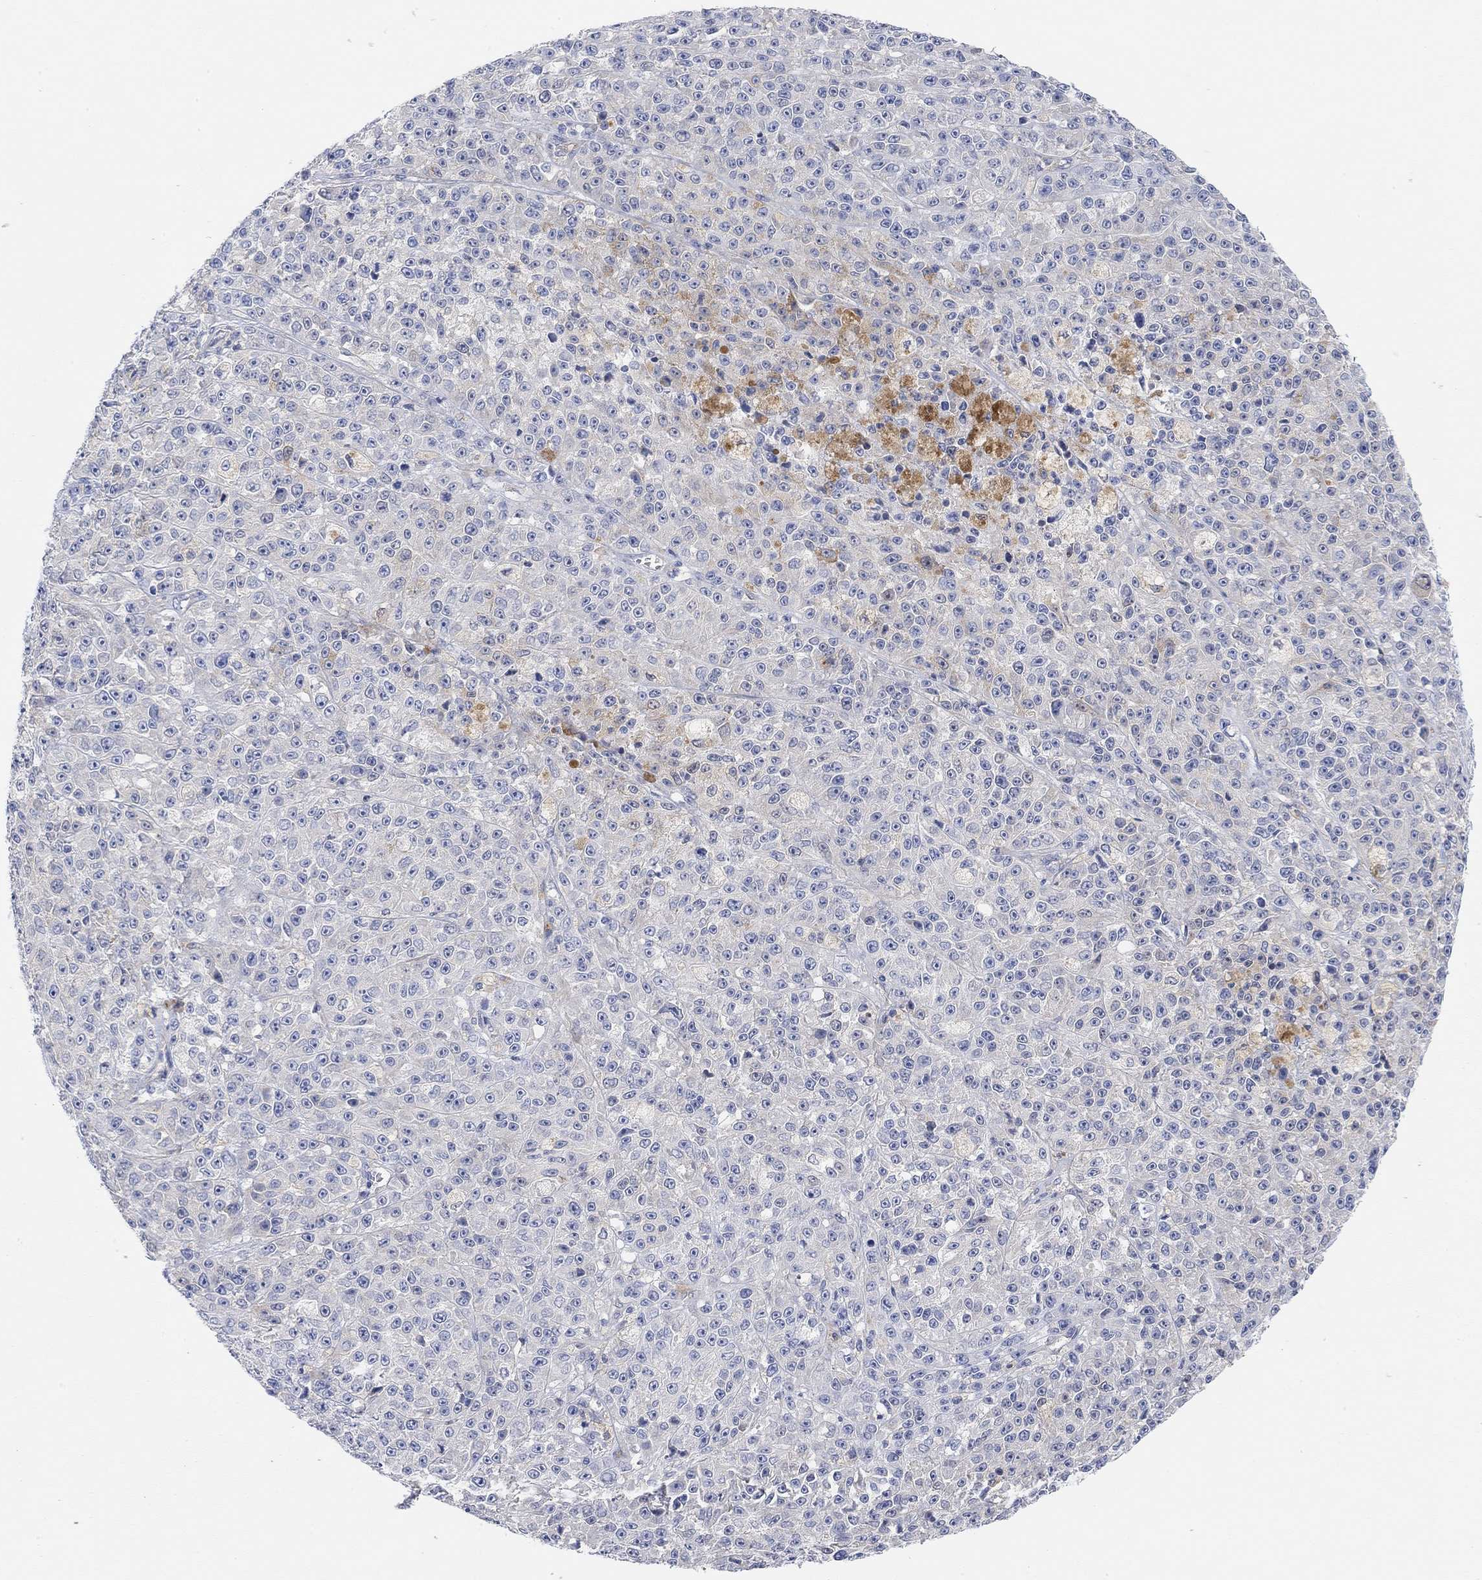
{"staining": {"intensity": "negative", "quantity": "none", "location": "none"}, "tissue": "melanoma", "cell_type": "Tumor cells", "image_type": "cancer", "snomed": [{"axis": "morphology", "description": "Malignant melanoma, NOS"}, {"axis": "topography", "description": "Skin"}], "caption": "This is a photomicrograph of IHC staining of melanoma, which shows no expression in tumor cells.", "gene": "RGS1", "patient": {"sex": "female", "age": 58}}